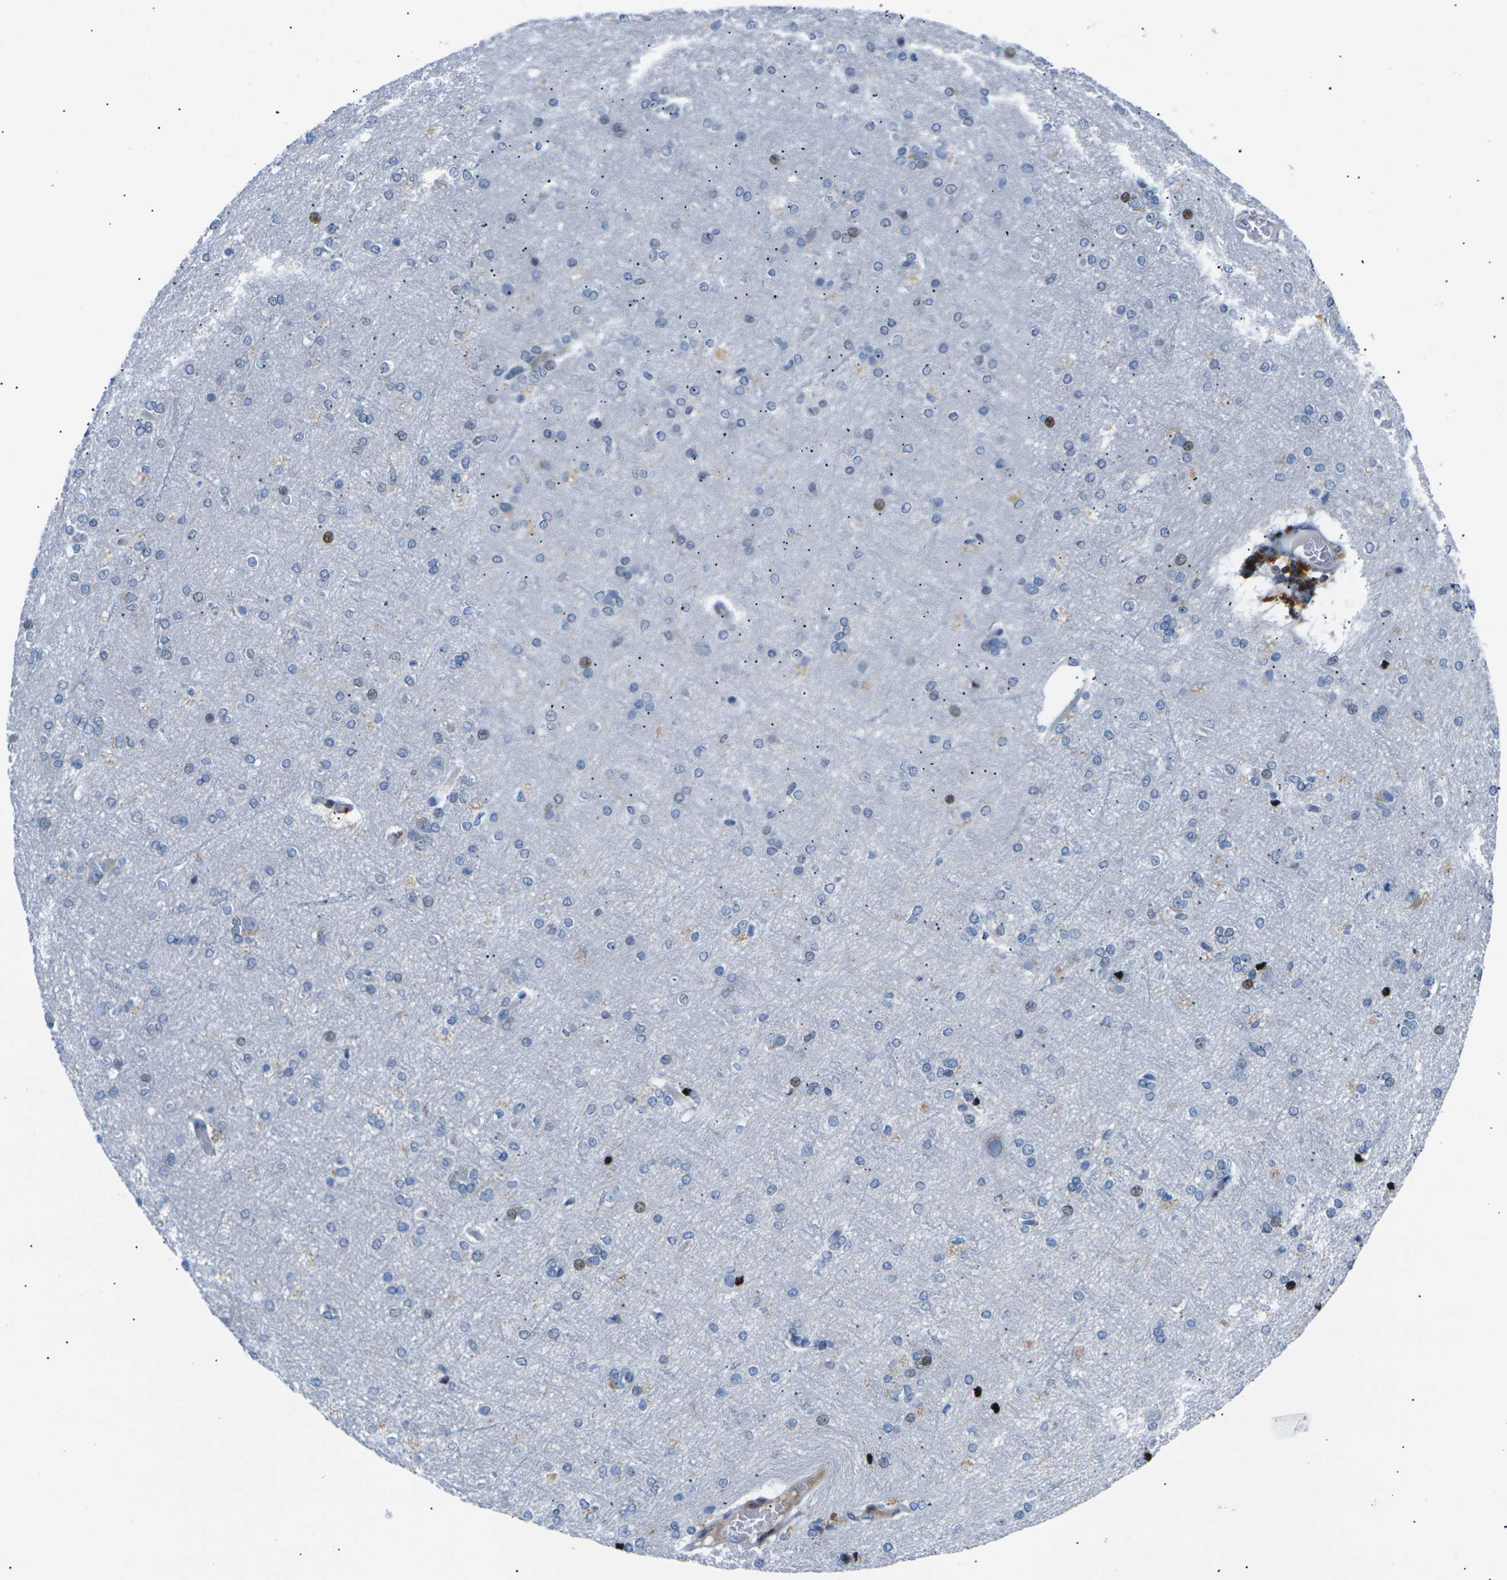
{"staining": {"intensity": "negative", "quantity": "none", "location": "none"}, "tissue": "cerebral cortex", "cell_type": "Endothelial cells", "image_type": "normal", "snomed": [{"axis": "morphology", "description": "Normal tissue, NOS"}, {"axis": "topography", "description": "Cerebral cortex"}], "caption": "This is an immunohistochemistry micrograph of unremarkable cerebral cortex. There is no expression in endothelial cells.", "gene": "RPS6KA3", "patient": {"sex": "female", "age": 54}}